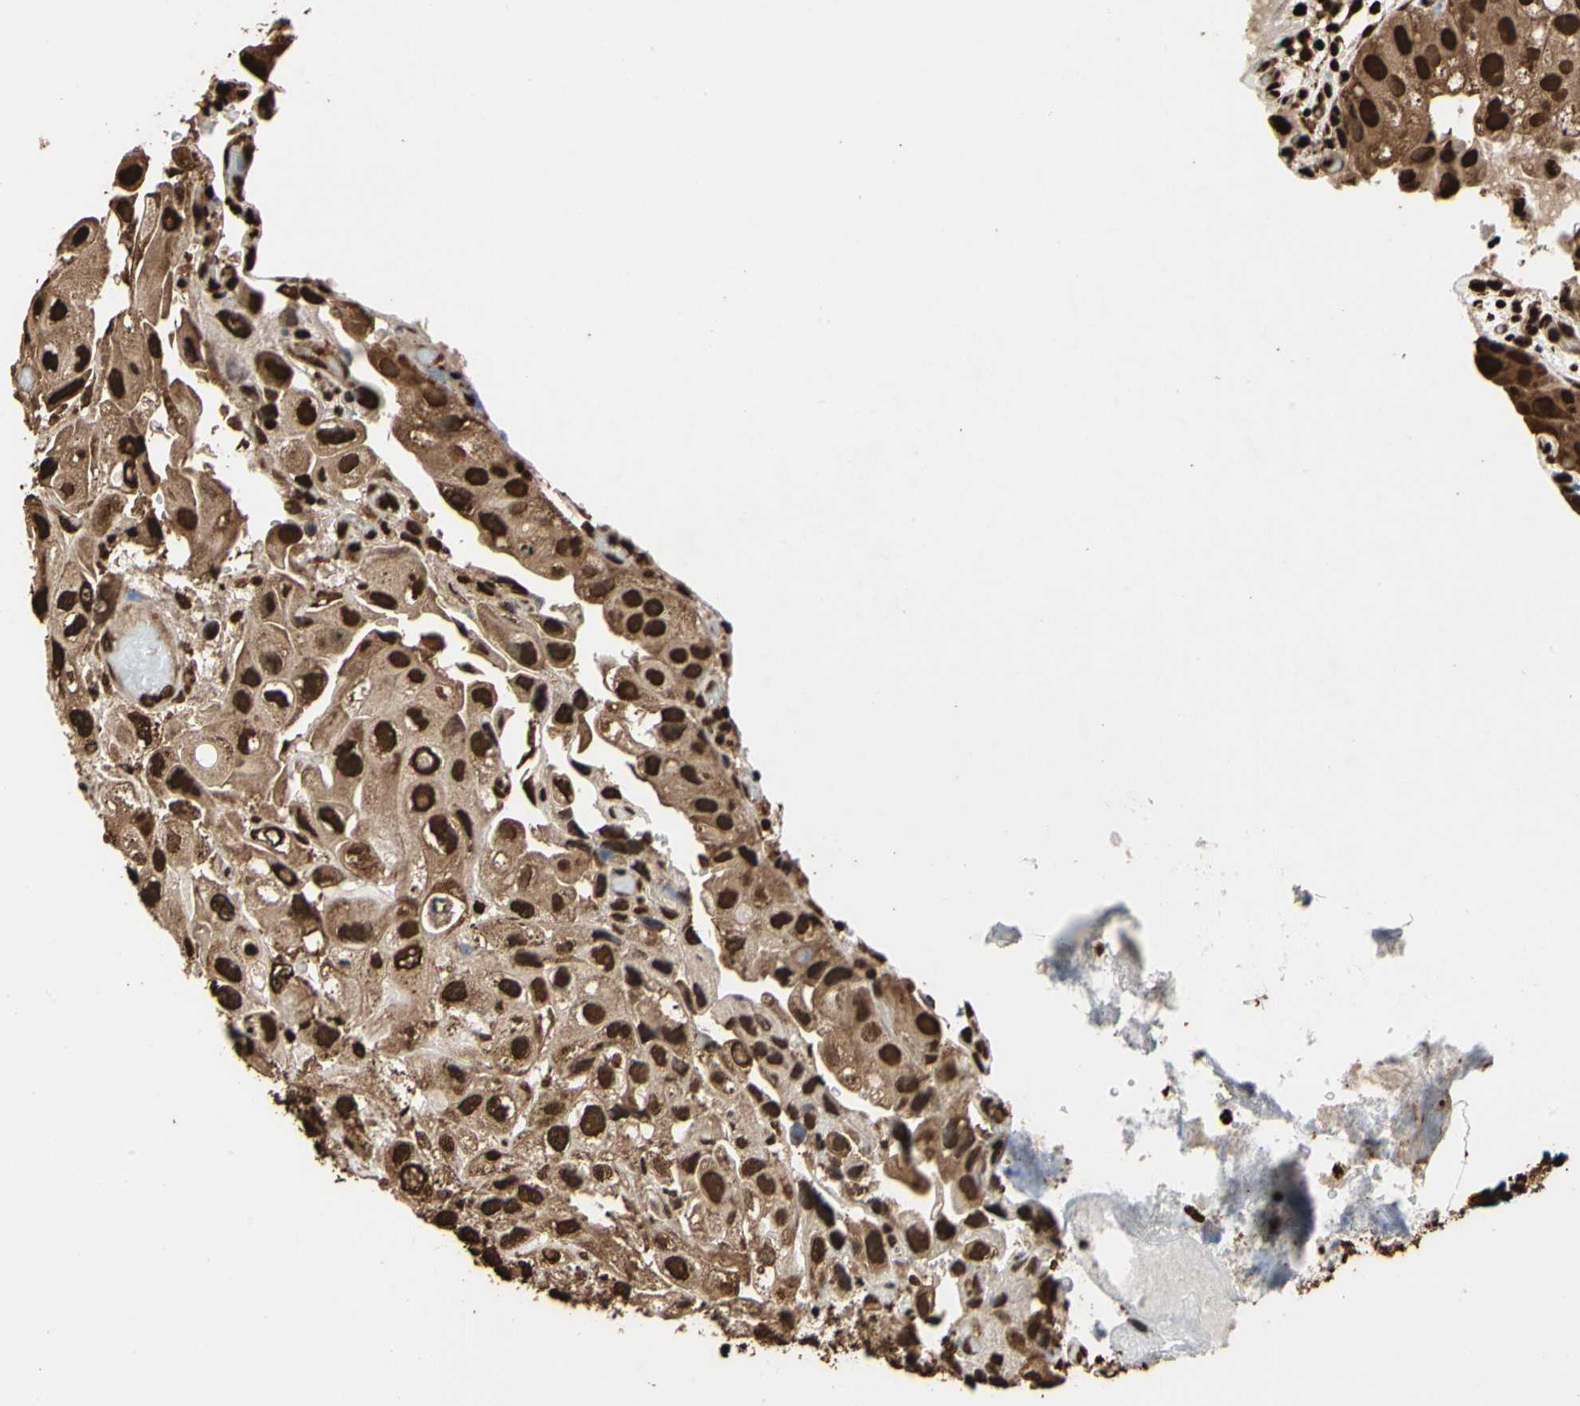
{"staining": {"intensity": "strong", "quantity": ">75%", "location": "cytoplasmic/membranous,nuclear"}, "tissue": "urothelial cancer", "cell_type": "Tumor cells", "image_type": "cancer", "snomed": [{"axis": "morphology", "description": "Urothelial carcinoma, High grade"}, {"axis": "topography", "description": "Urinary bladder"}], "caption": "Protein analysis of urothelial cancer tissue demonstrates strong cytoplasmic/membranous and nuclear staining in approximately >75% of tumor cells.", "gene": "HNRNPK", "patient": {"sex": "female", "age": 64}}